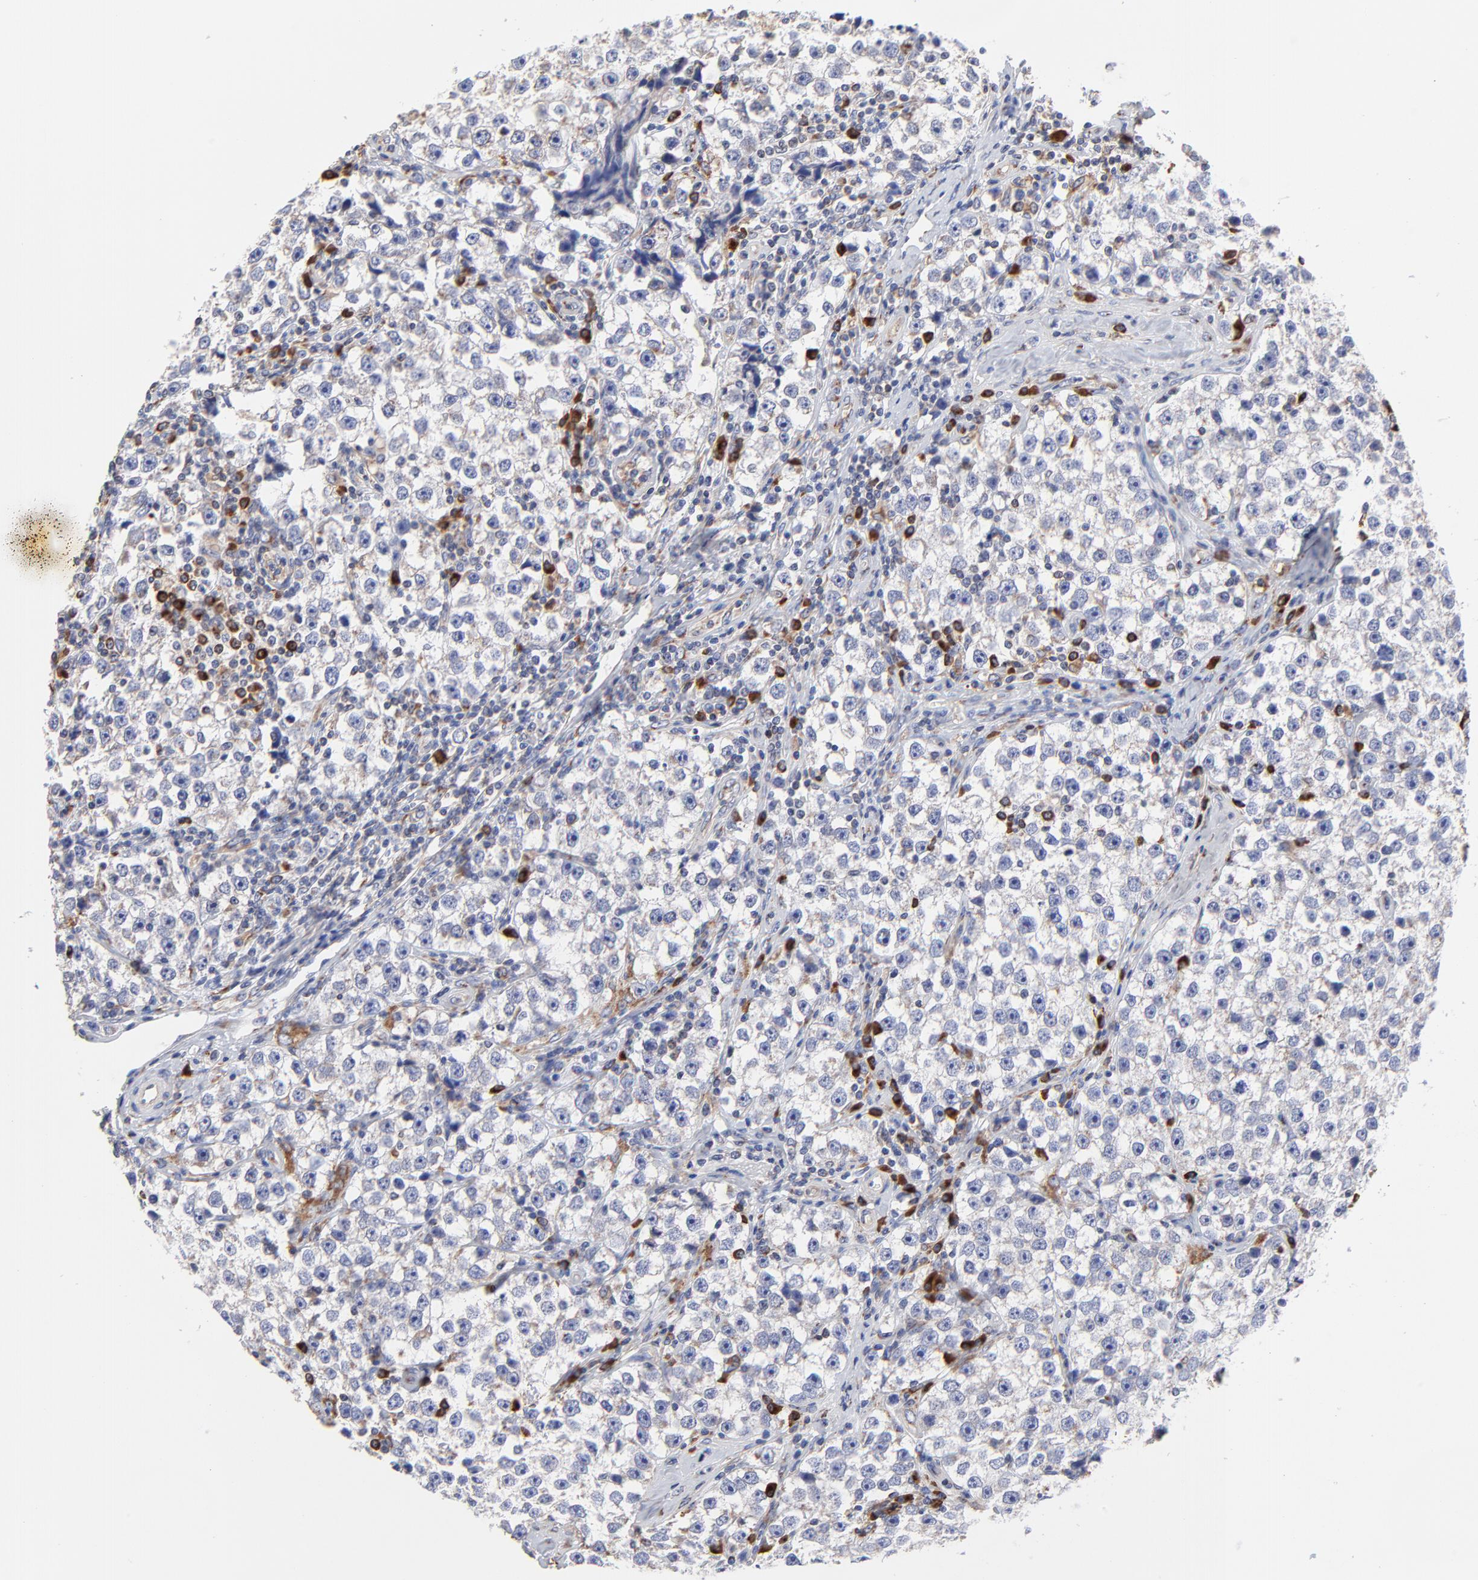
{"staining": {"intensity": "negative", "quantity": "none", "location": "none"}, "tissue": "testis cancer", "cell_type": "Tumor cells", "image_type": "cancer", "snomed": [{"axis": "morphology", "description": "Seminoma, NOS"}, {"axis": "topography", "description": "Testis"}], "caption": "The histopathology image shows no significant positivity in tumor cells of testis seminoma.", "gene": "LMAN1", "patient": {"sex": "male", "age": 32}}